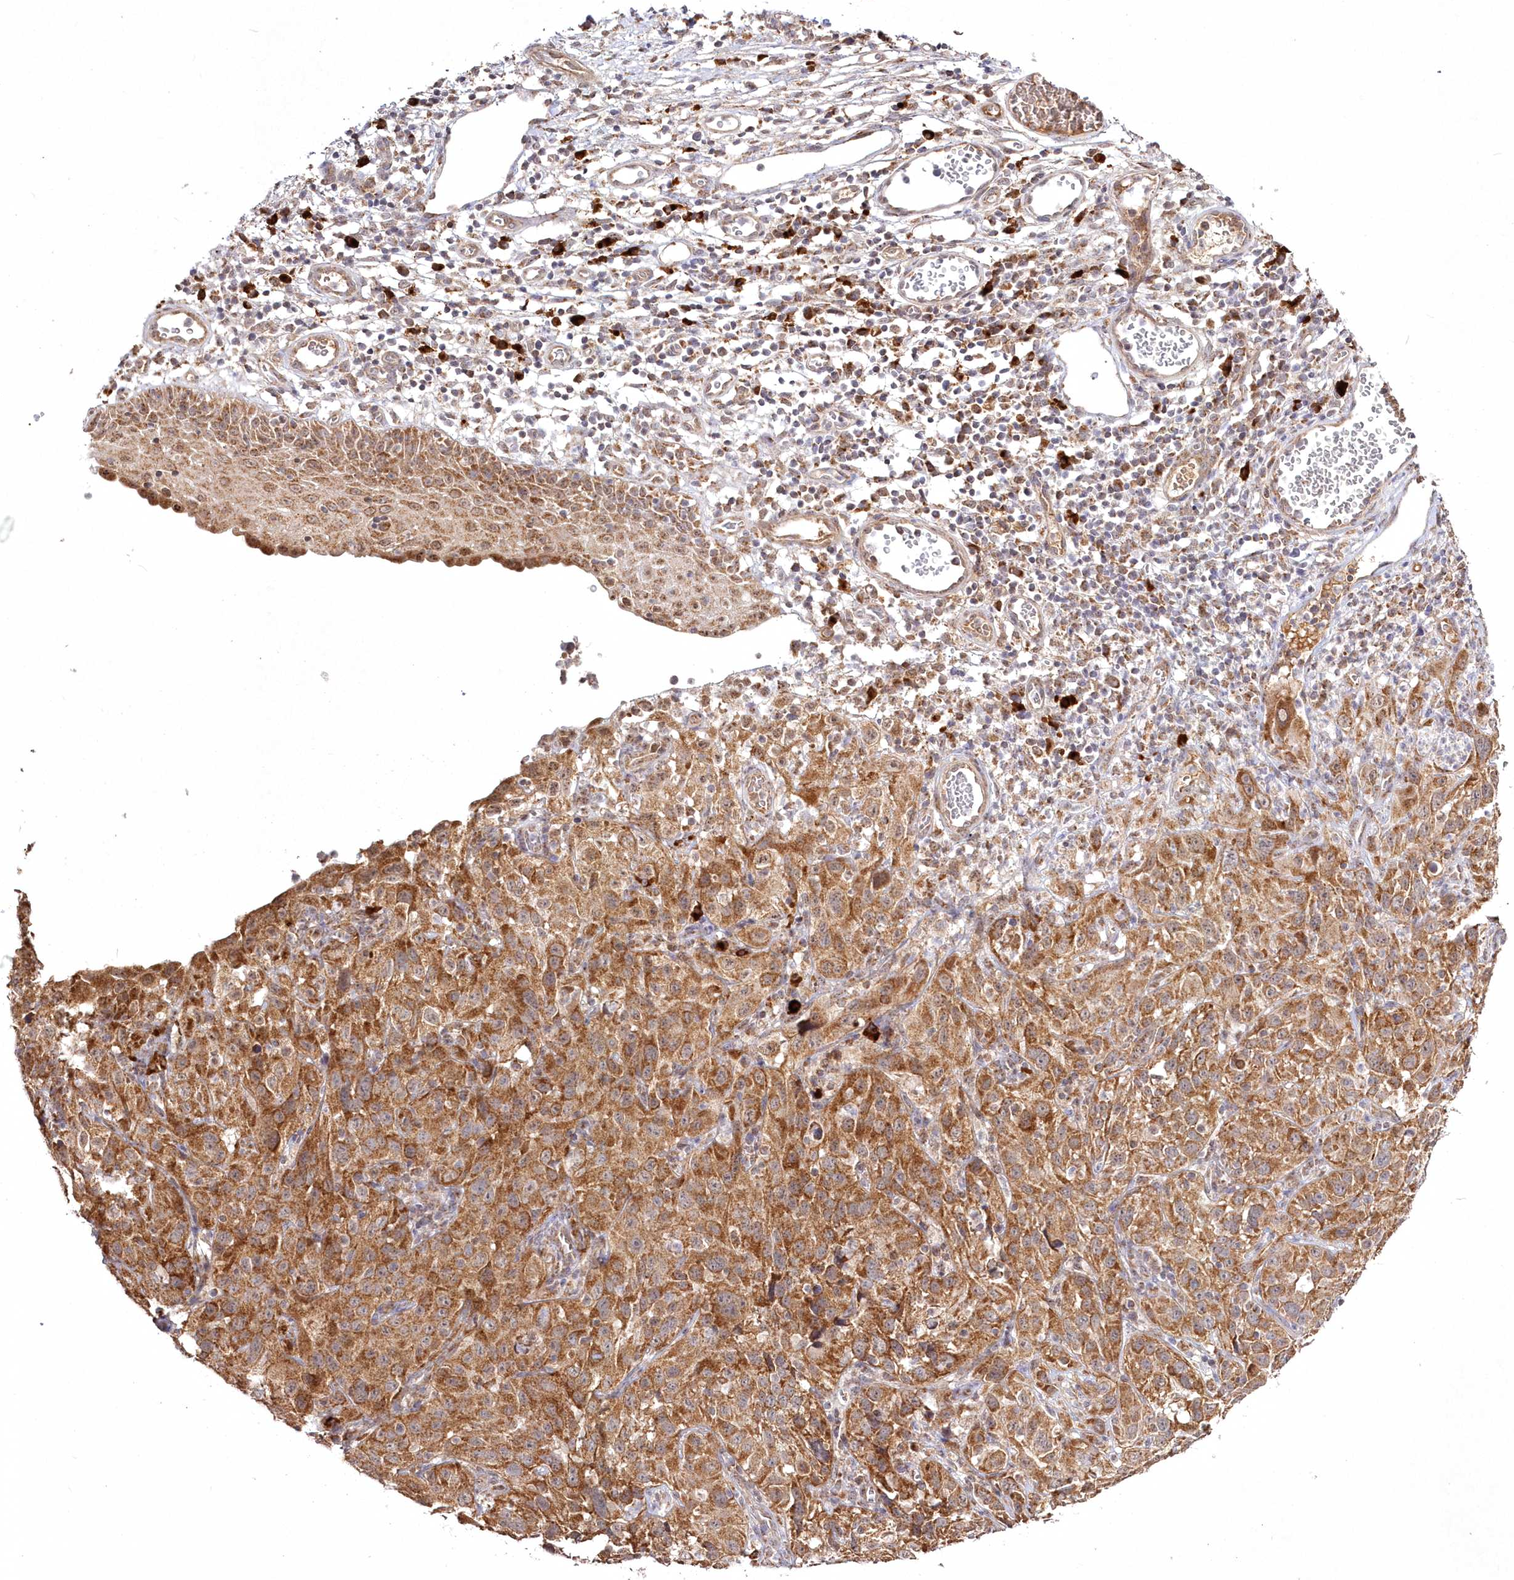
{"staining": {"intensity": "moderate", "quantity": ">75%", "location": "cytoplasmic/membranous"}, "tissue": "cervical cancer", "cell_type": "Tumor cells", "image_type": "cancer", "snomed": [{"axis": "morphology", "description": "Squamous cell carcinoma, NOS"}, {"axis": "topography", "description": "Cervix"}], "caption": "Moderate cytoplasmic/membranous staining is seen in approximately >75% of tumor cells in cervical cancer.", "gene": "PEX13", "patient": {"sex": "female", "age": 32}}